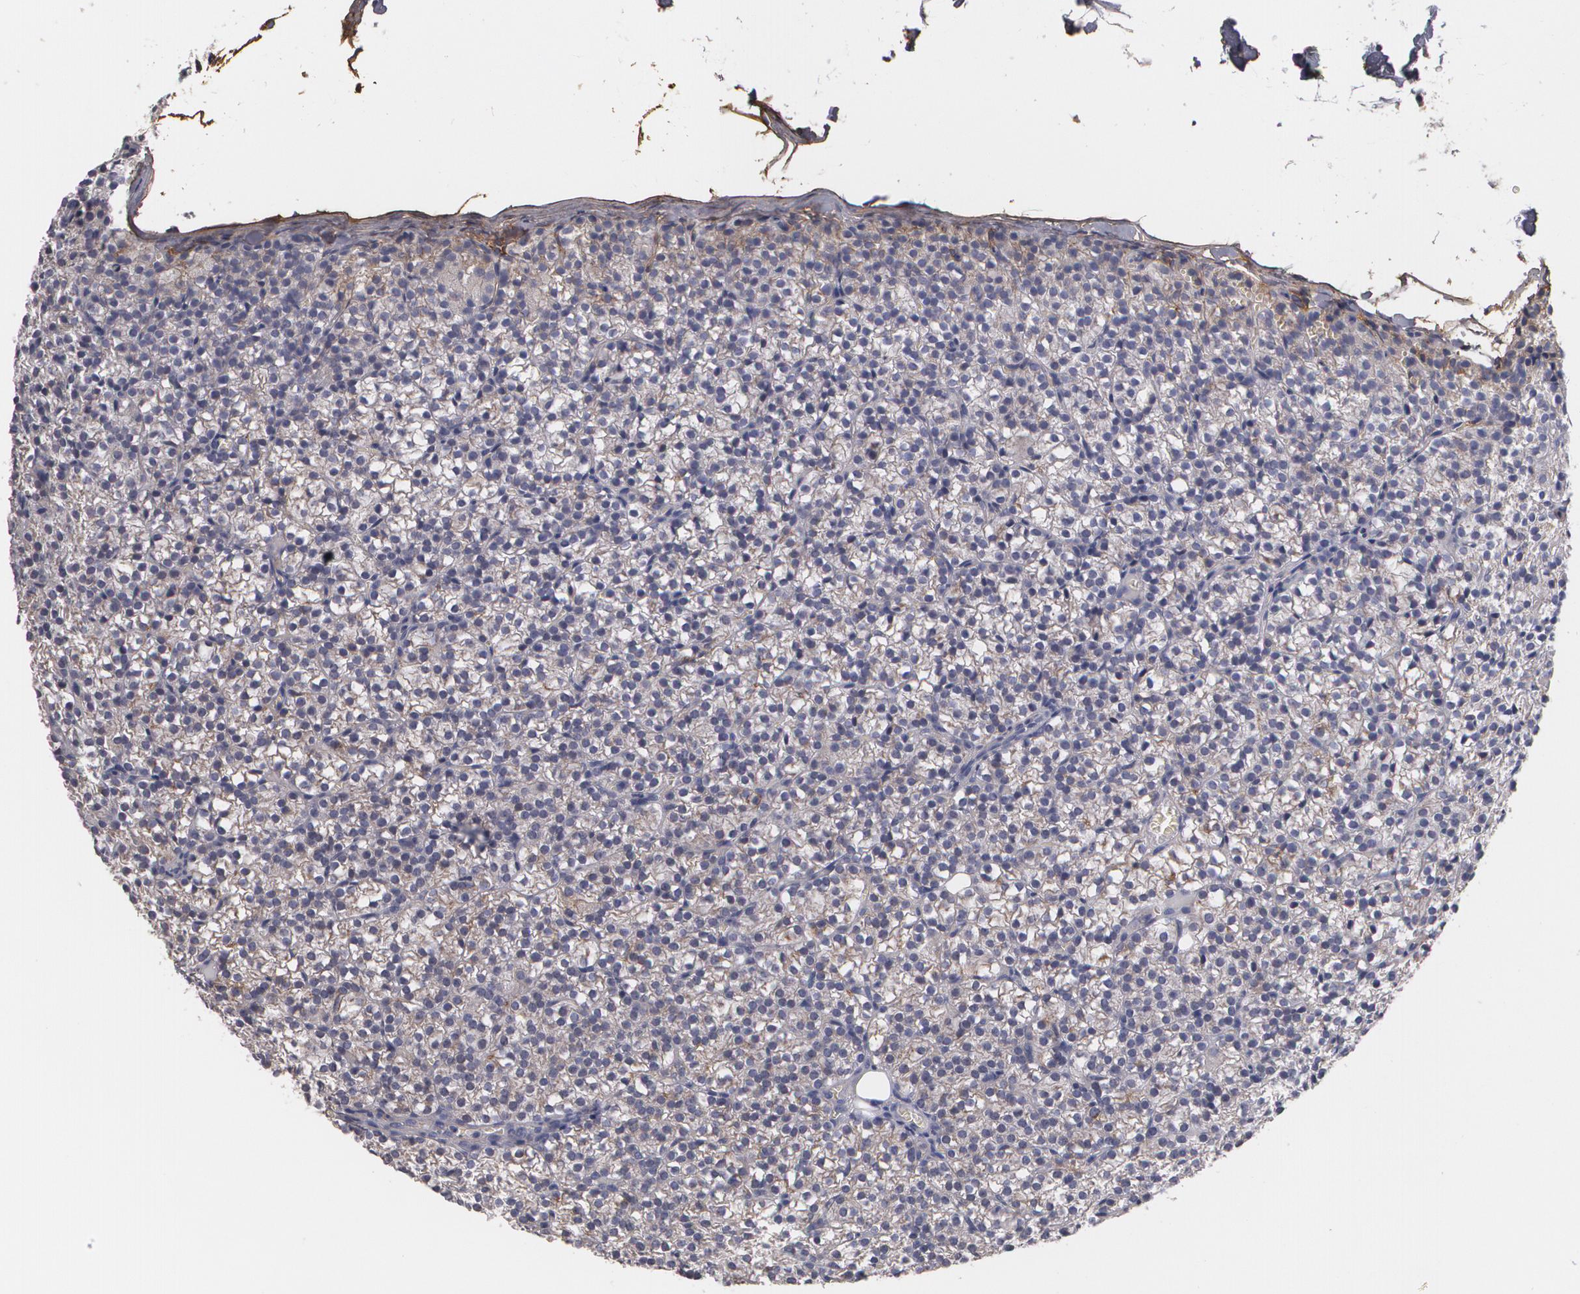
{"staining": {"intensity": "negative", "quantity": "none", "location": "none"}, "tissue": "parathyroid gland", "cell_type": "Glandular cells", "image_type": "normal", "snomed": [{"axis": "morphology", "description": "Normal tissue, NOS"}, {"axis": "topography", "description": "Parathyroid gland"}], "caption": "Immunohistochemistry of benign human parathyroid gland shows no positivity in glandular cells. (DAB immunohistochemistry (IHC) with hematoxylin counter stain).", "gene": "FBLN1", "patient": {"sex": "female", "age": 17}}